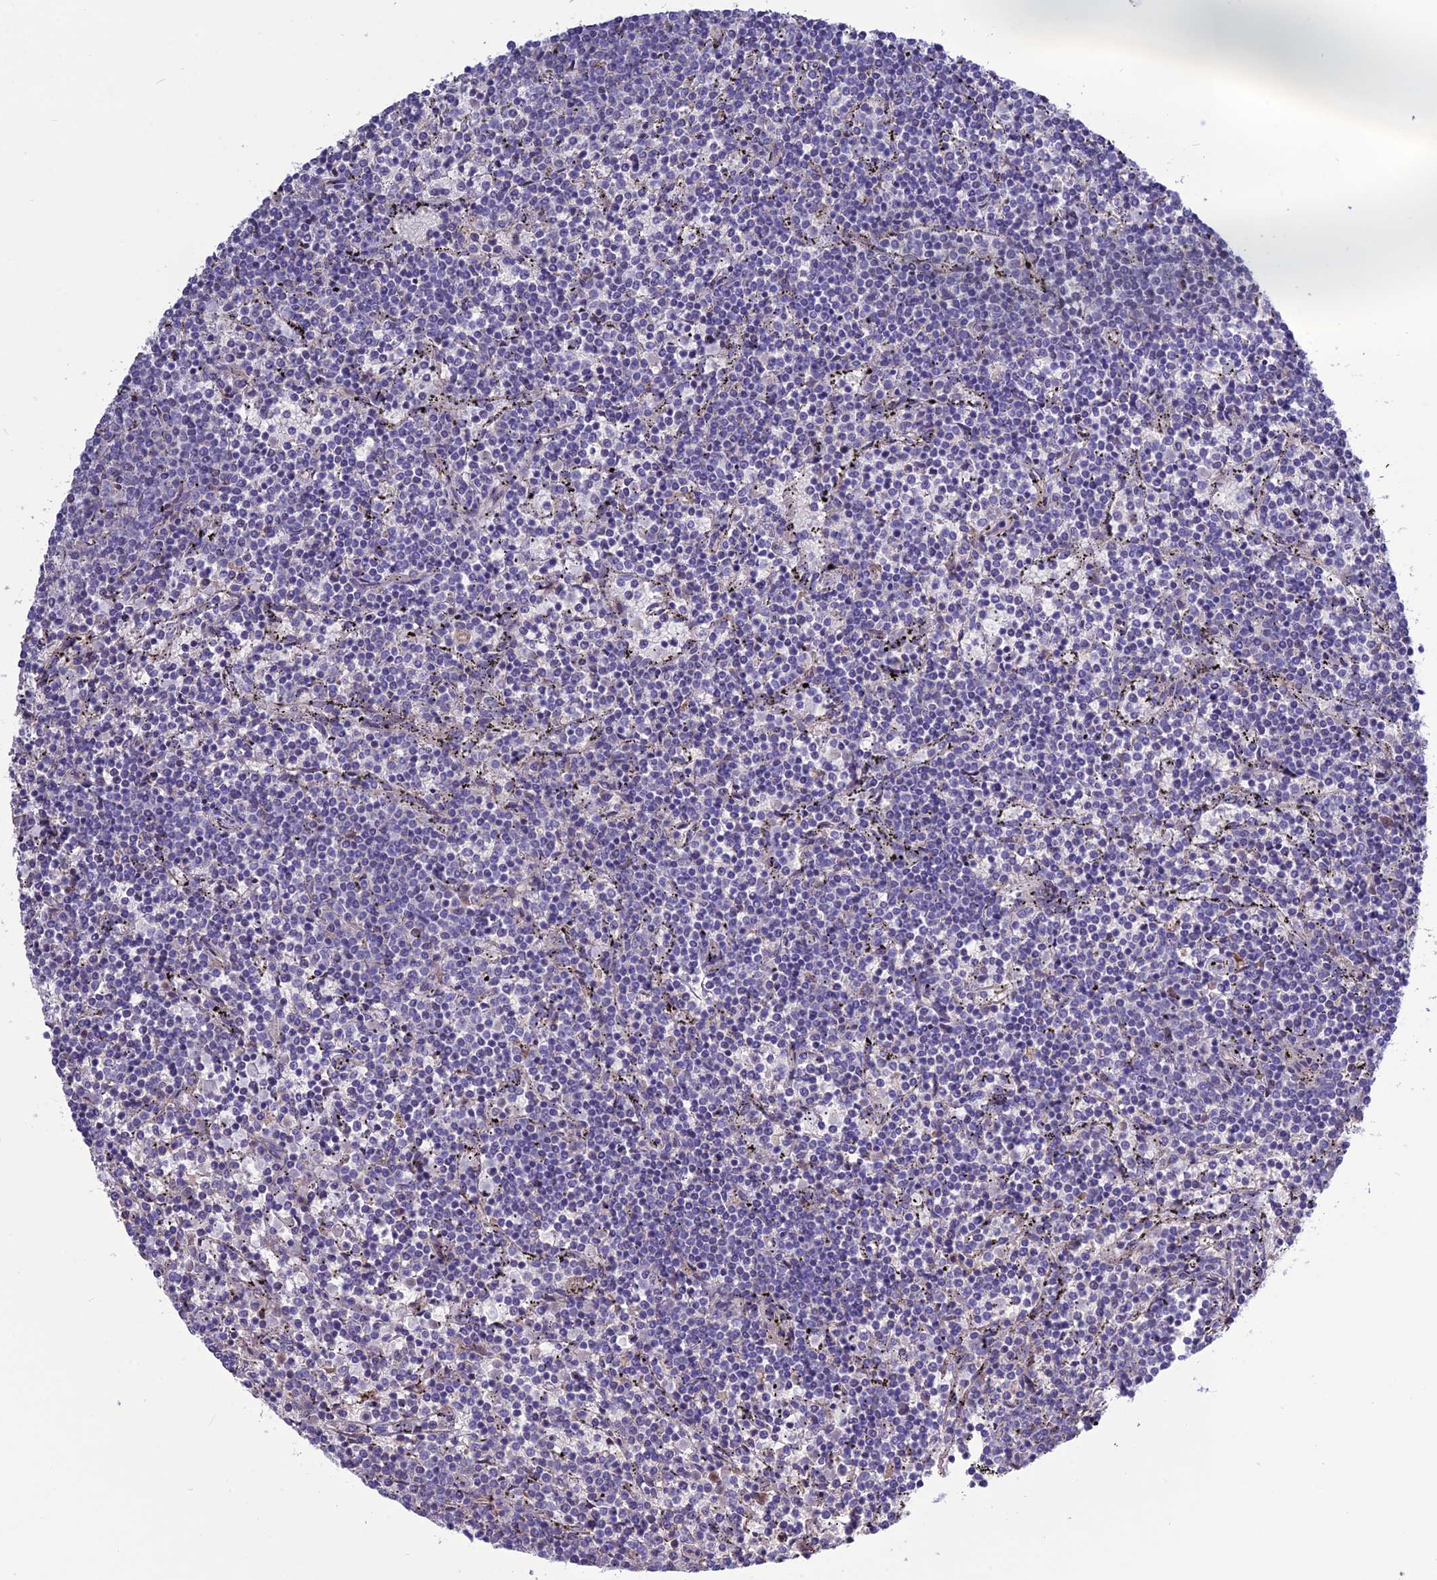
{"staining": {"intensity": "negative", "quantity": "none", "location": "none"}, "tissue": "lymphoma", "cell_type": "Tumor cells", "image_type": "cancer", "snomed": [{"axis": "morphology", "description": "Malignant lymphoma, non-Hodgkin's type, Low grade"}, {"axis": "topography", "description": "Spleen"}], "caption": "Low-grade malignant lymphoma, non-Hodgkin's type stained for a protein using immunohistochemistry (IHC) reveals no staining tumor cells.", "gene": "BHMT2", "patient": {"sex": "female", "age": 50}}